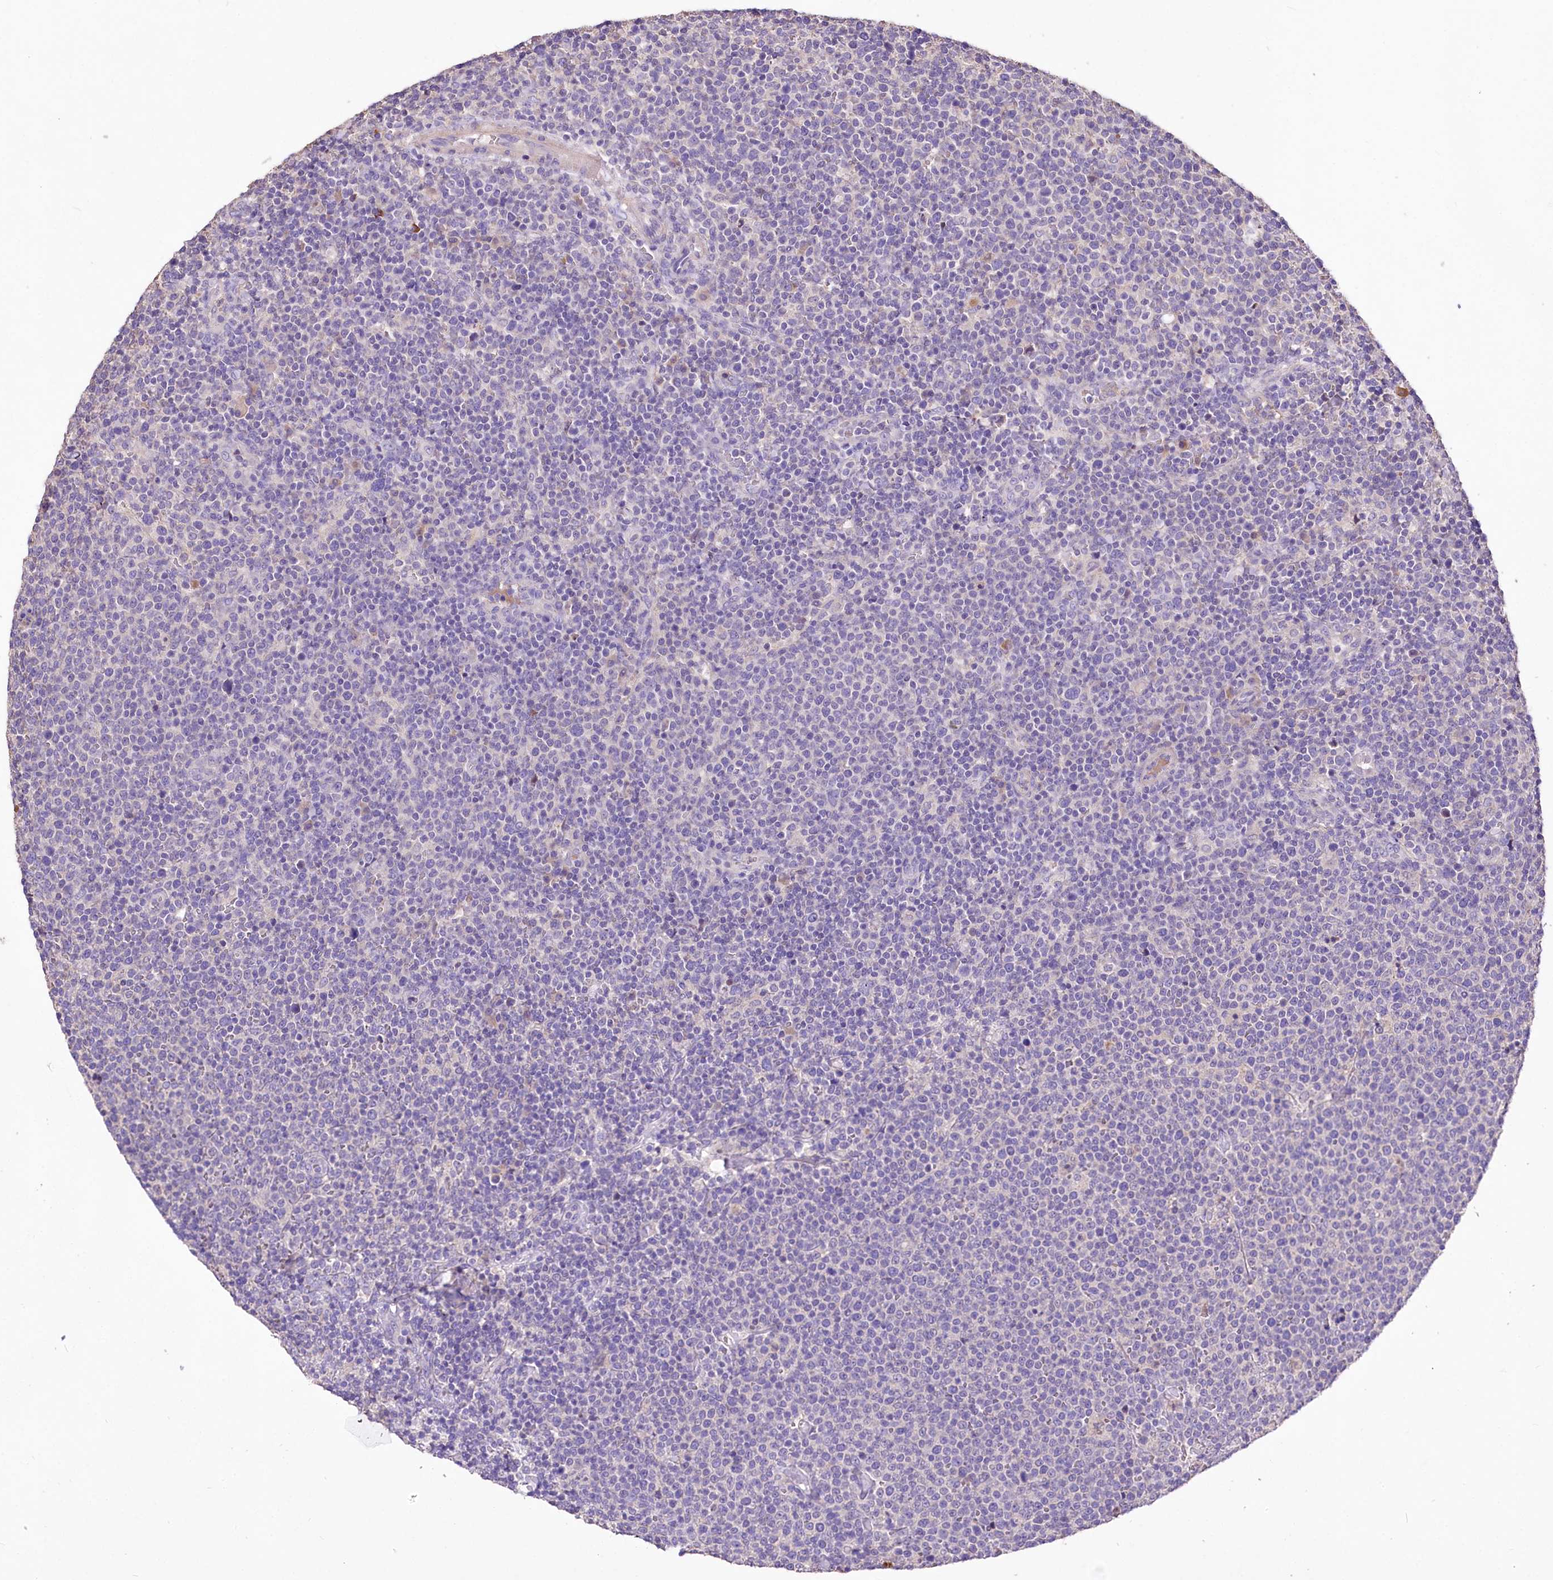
{"staining": {"intensity": "negative", "quantity": "none", "location": "none"}, "tissue": "lymphoma", "cell_type": "Tumor cells", "image_type": "cancer", "snomed": [{"axis": "morphology", "description": "Malignant lymphoma, non-Hodgkin's type, High grade"}, {"axis": "topography", "description": "Lymph node"}], "caption": "DAB (3,3'-diaminobenzidine) immunohistochemical staining of malignant lymphoma, non-Hodgkin's type (high-grade) displays no significant expression in tumor cells.", "gene": "PCYOX1L", "patient": {"sex": "male", "age": 61}}